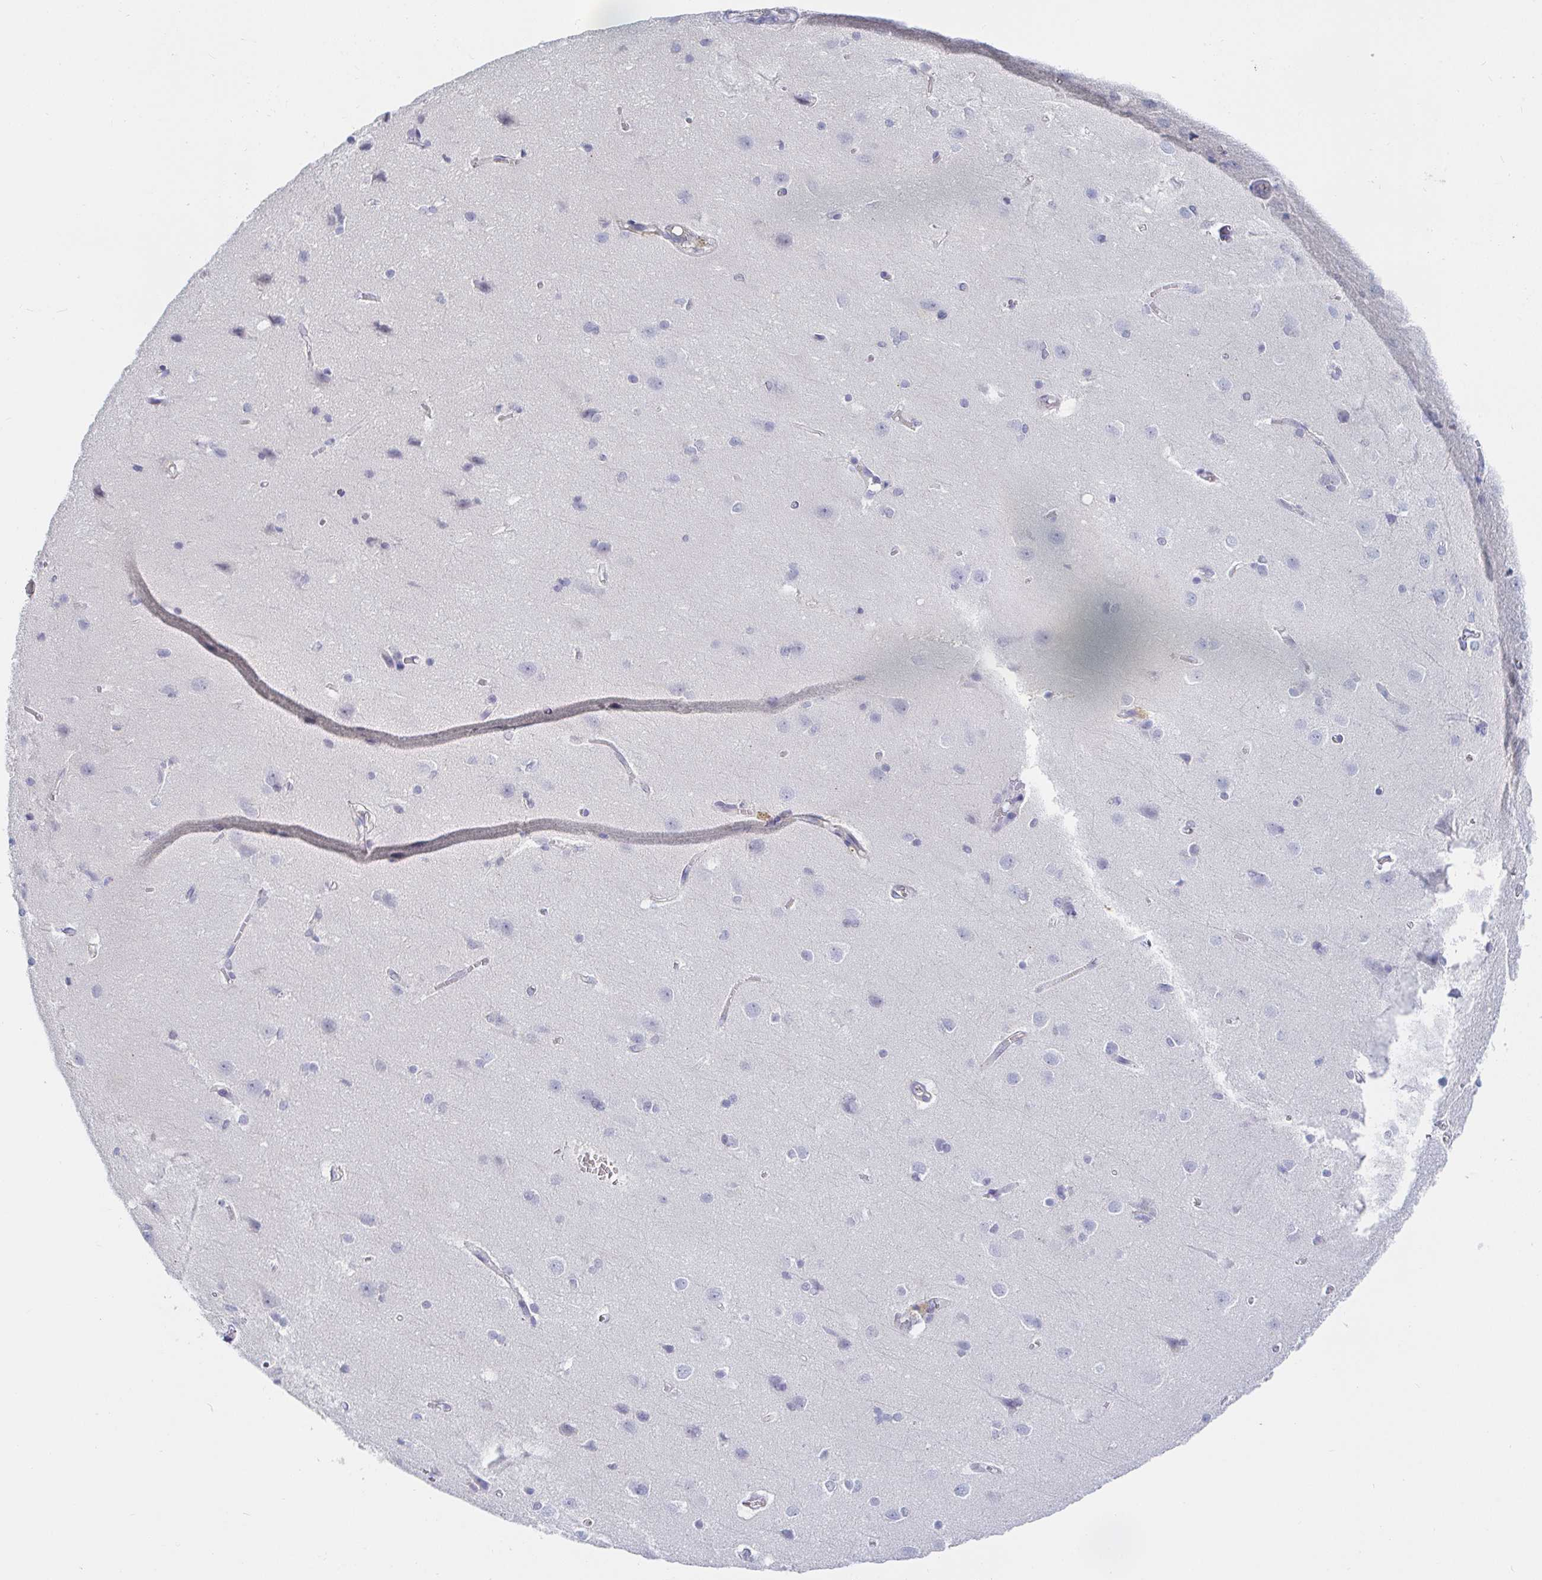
{"staining": {"intensity": "negative", "quantity": "none", "location": "none"}, "tissue": "cerebral cortex", "cell_type": "Endothelial cells", "image_type": "normal", "snomed": [{"axis": "morphology", "description": "Normal tissue, NOS"}, {"axis": "topography", "description": "Cerebral cortex"}], "caption": "An immunohistochemistry histopathology image of benign cerebral cortex is shown. There is no staining in endothelial cells of cerebral cortex. (DAB (3,3'-diaminobenzidine) immunohistochemistry (IHC), high magnification).", "gene": "PDE6B", "patient": {"sex": "male", "age": 37}}